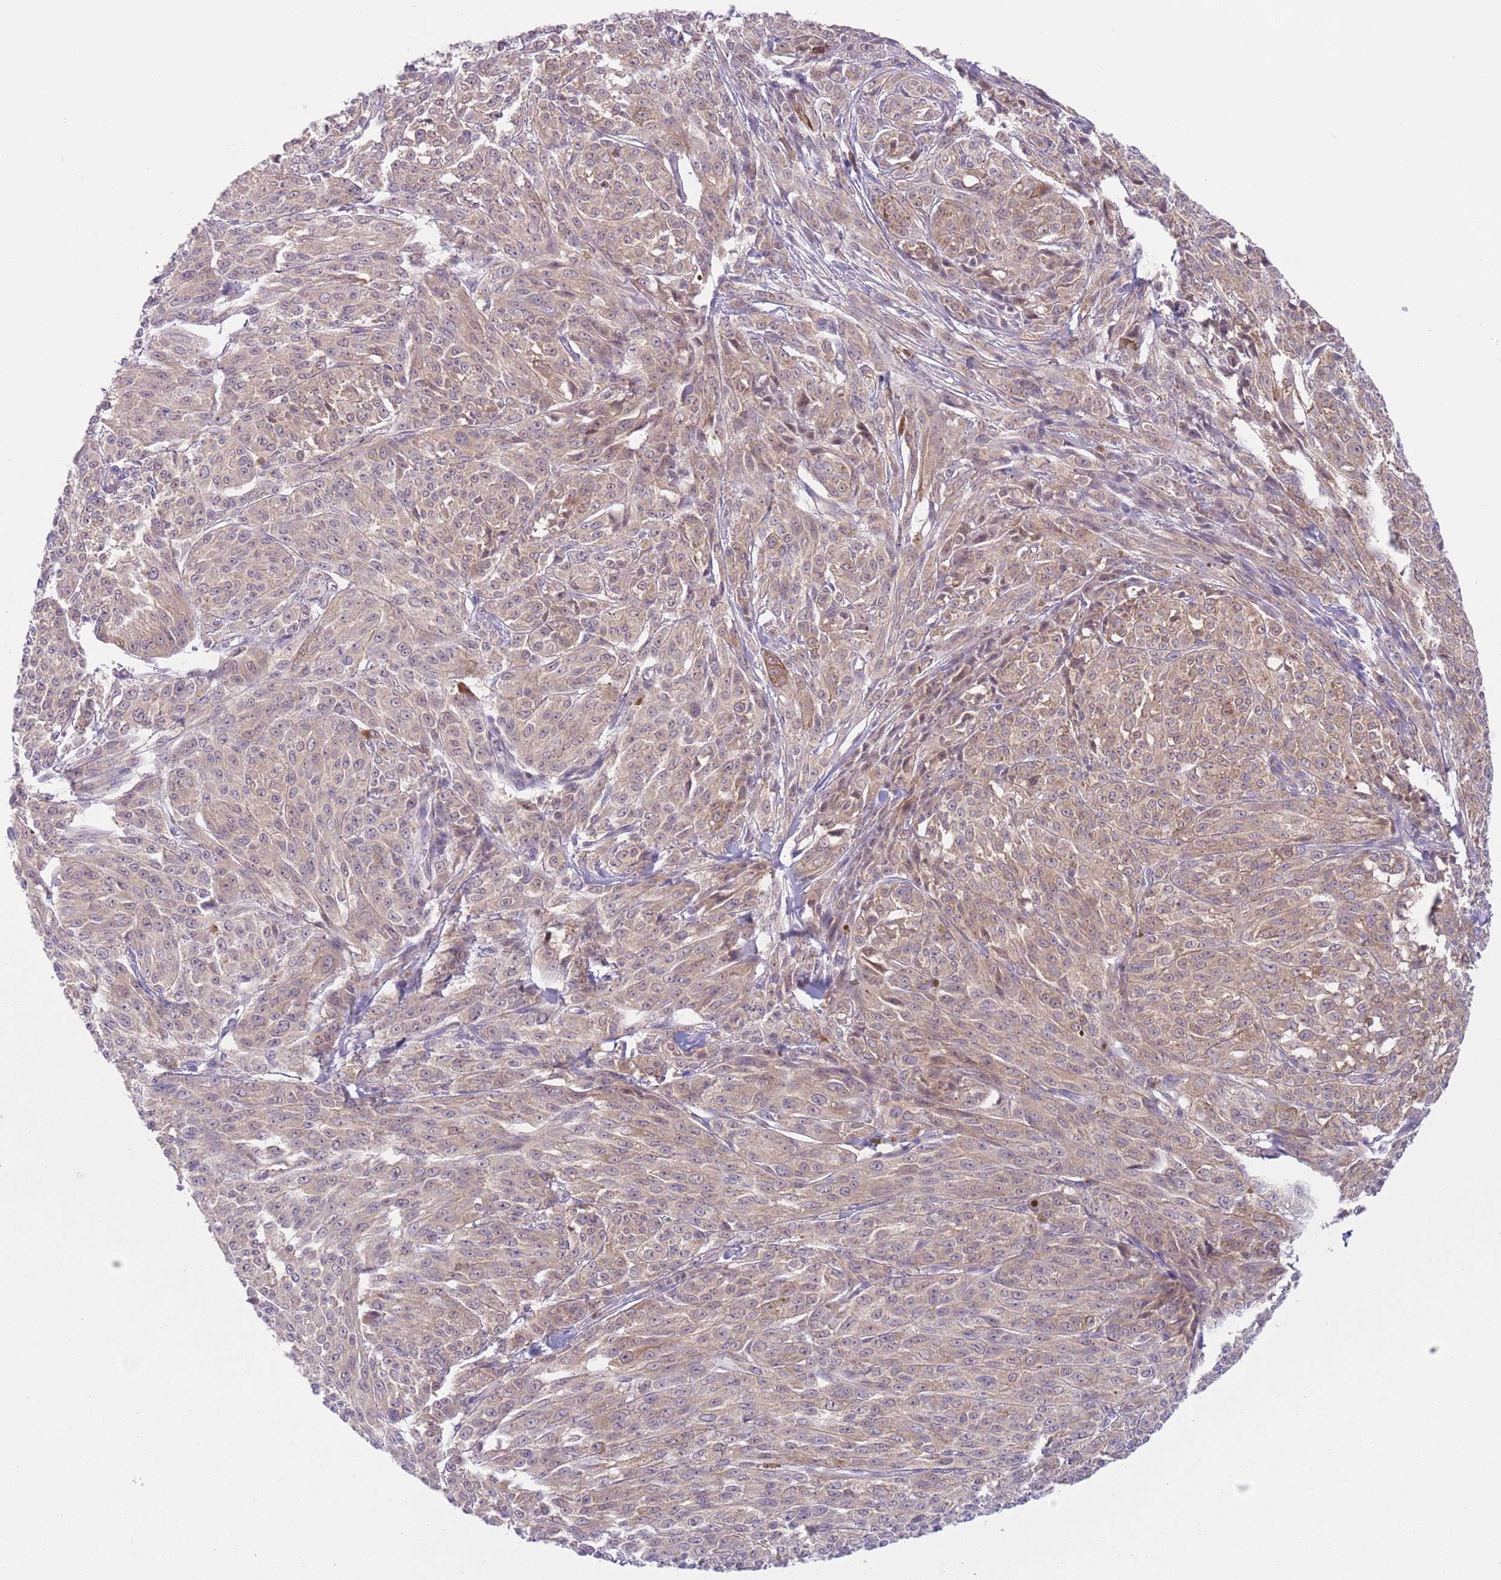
{"staining": {"intensity": "weak", "quantity": "<25%", "location": "cytoplasmic/membranous"}, "tissue": "melanoma", "cell_type": "Tumor cells", "image_type": "cancer", "snomed": [{"axis": "morphology", "description": "Malignant melanoma, NOS"}, {"axis": "topography", "description": "Skin"}], "caption": "A high-resolution micrograph shows immunohistochemistry staining of malignant melanoma, which displays no significant staining in tumor cells.", "gene": "COPE", "patient": {"sex": "female", "age": 52}}